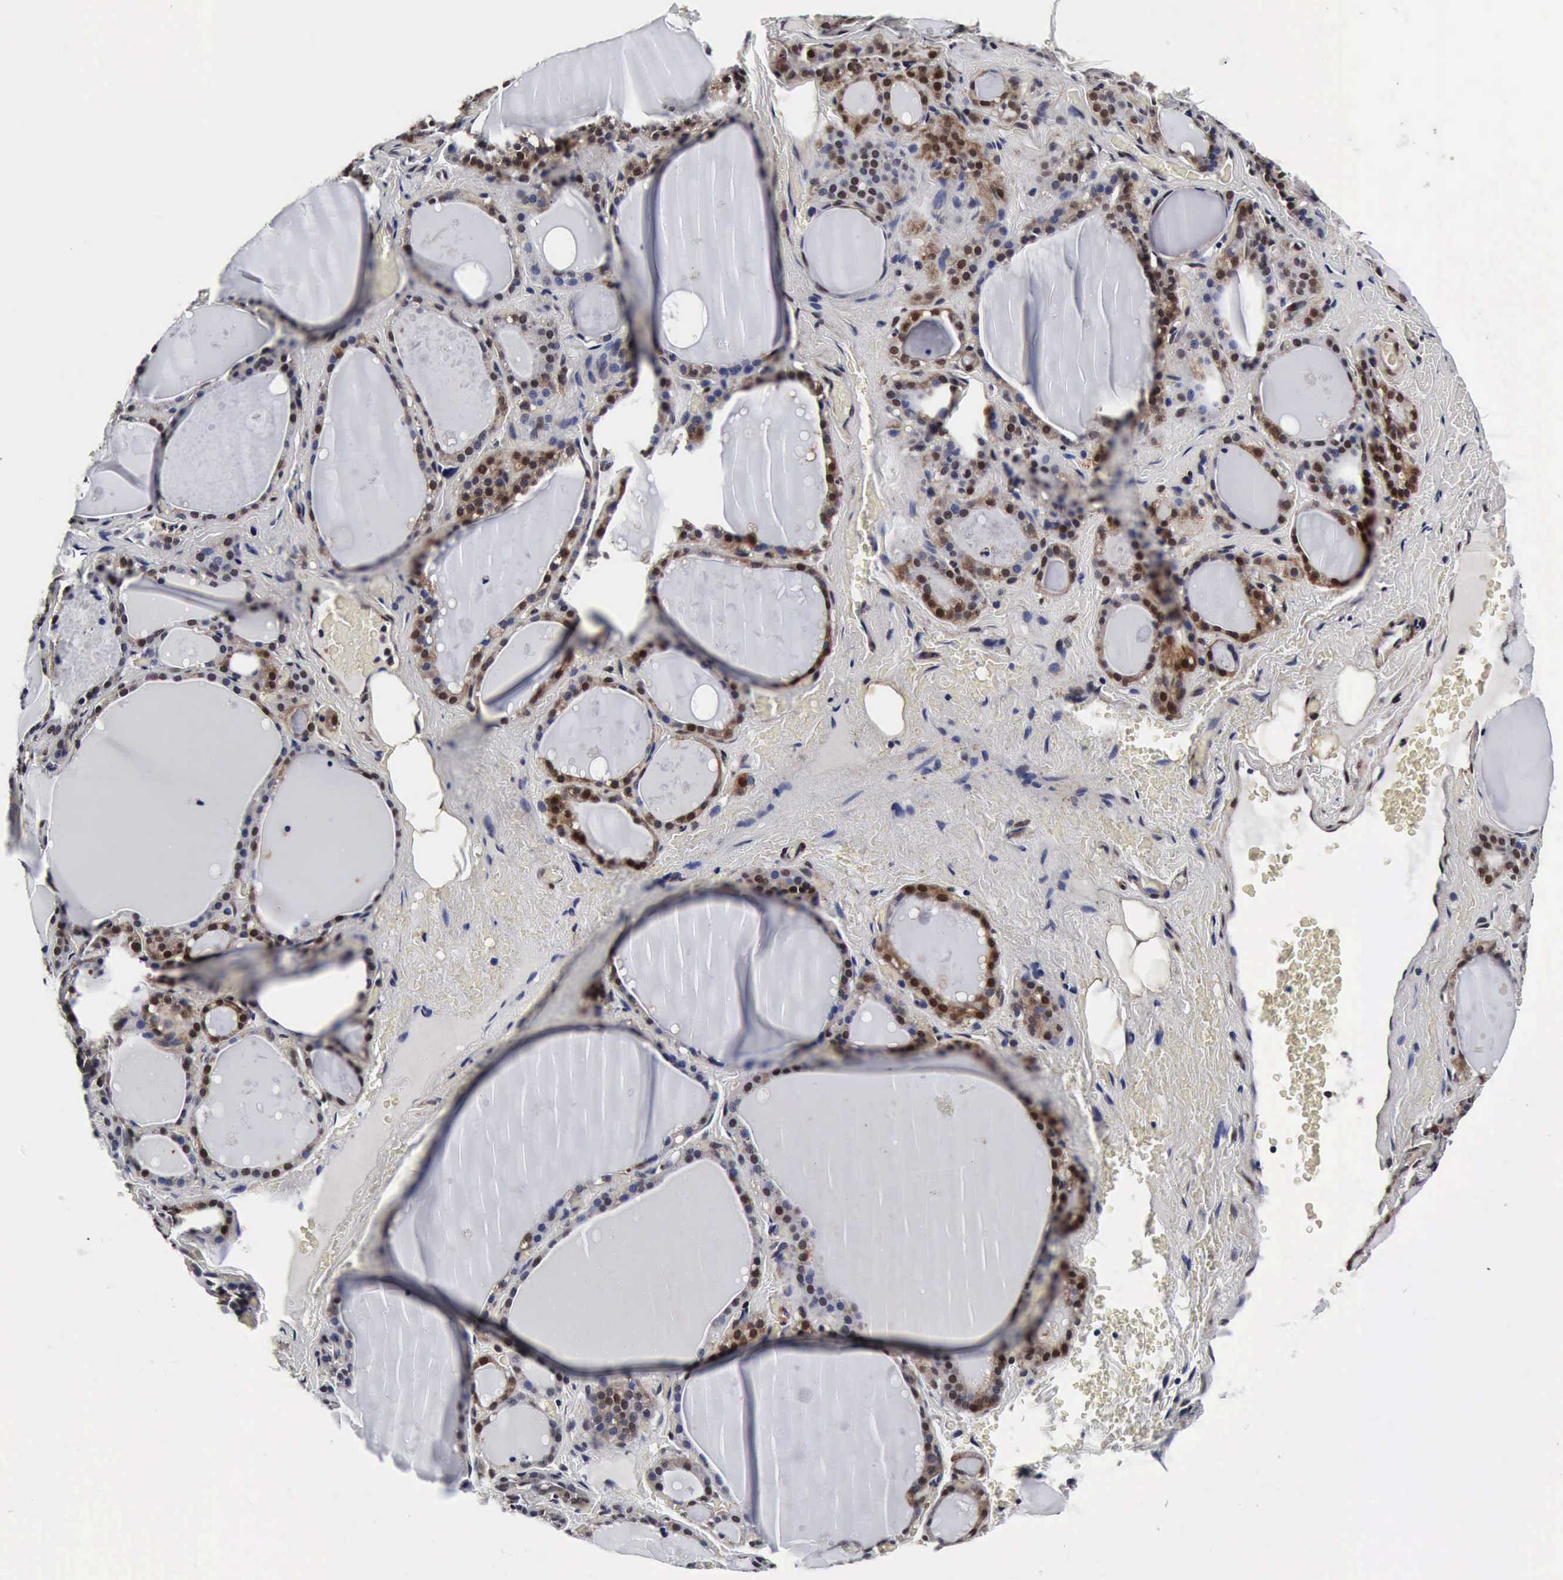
{"staining": {"intensity": "moderate", "quantity": ">75%", "location": "cytoplasmic/membranous,nuclear"}, "tissue": "thyroid gland", "cell_type": "Glandular cells", "image_type": "normal", "snomed": [{"axis": "morphology", "description": "Normal tissue, NOS"}, {"axis": "topography", "description": "Thyroid gland"}], "caption": "Thyroid gland stained with DAB (3,3'-diaminobenzidine) IHC shows medium levels of moderate cytoplasmic/membranous,nuclear staining in about >75% of glandular cells. (IHC, brightfield microscopy, high magnification).", "gene": "UBC", "patient": {"sex": "male", "age": 61}}